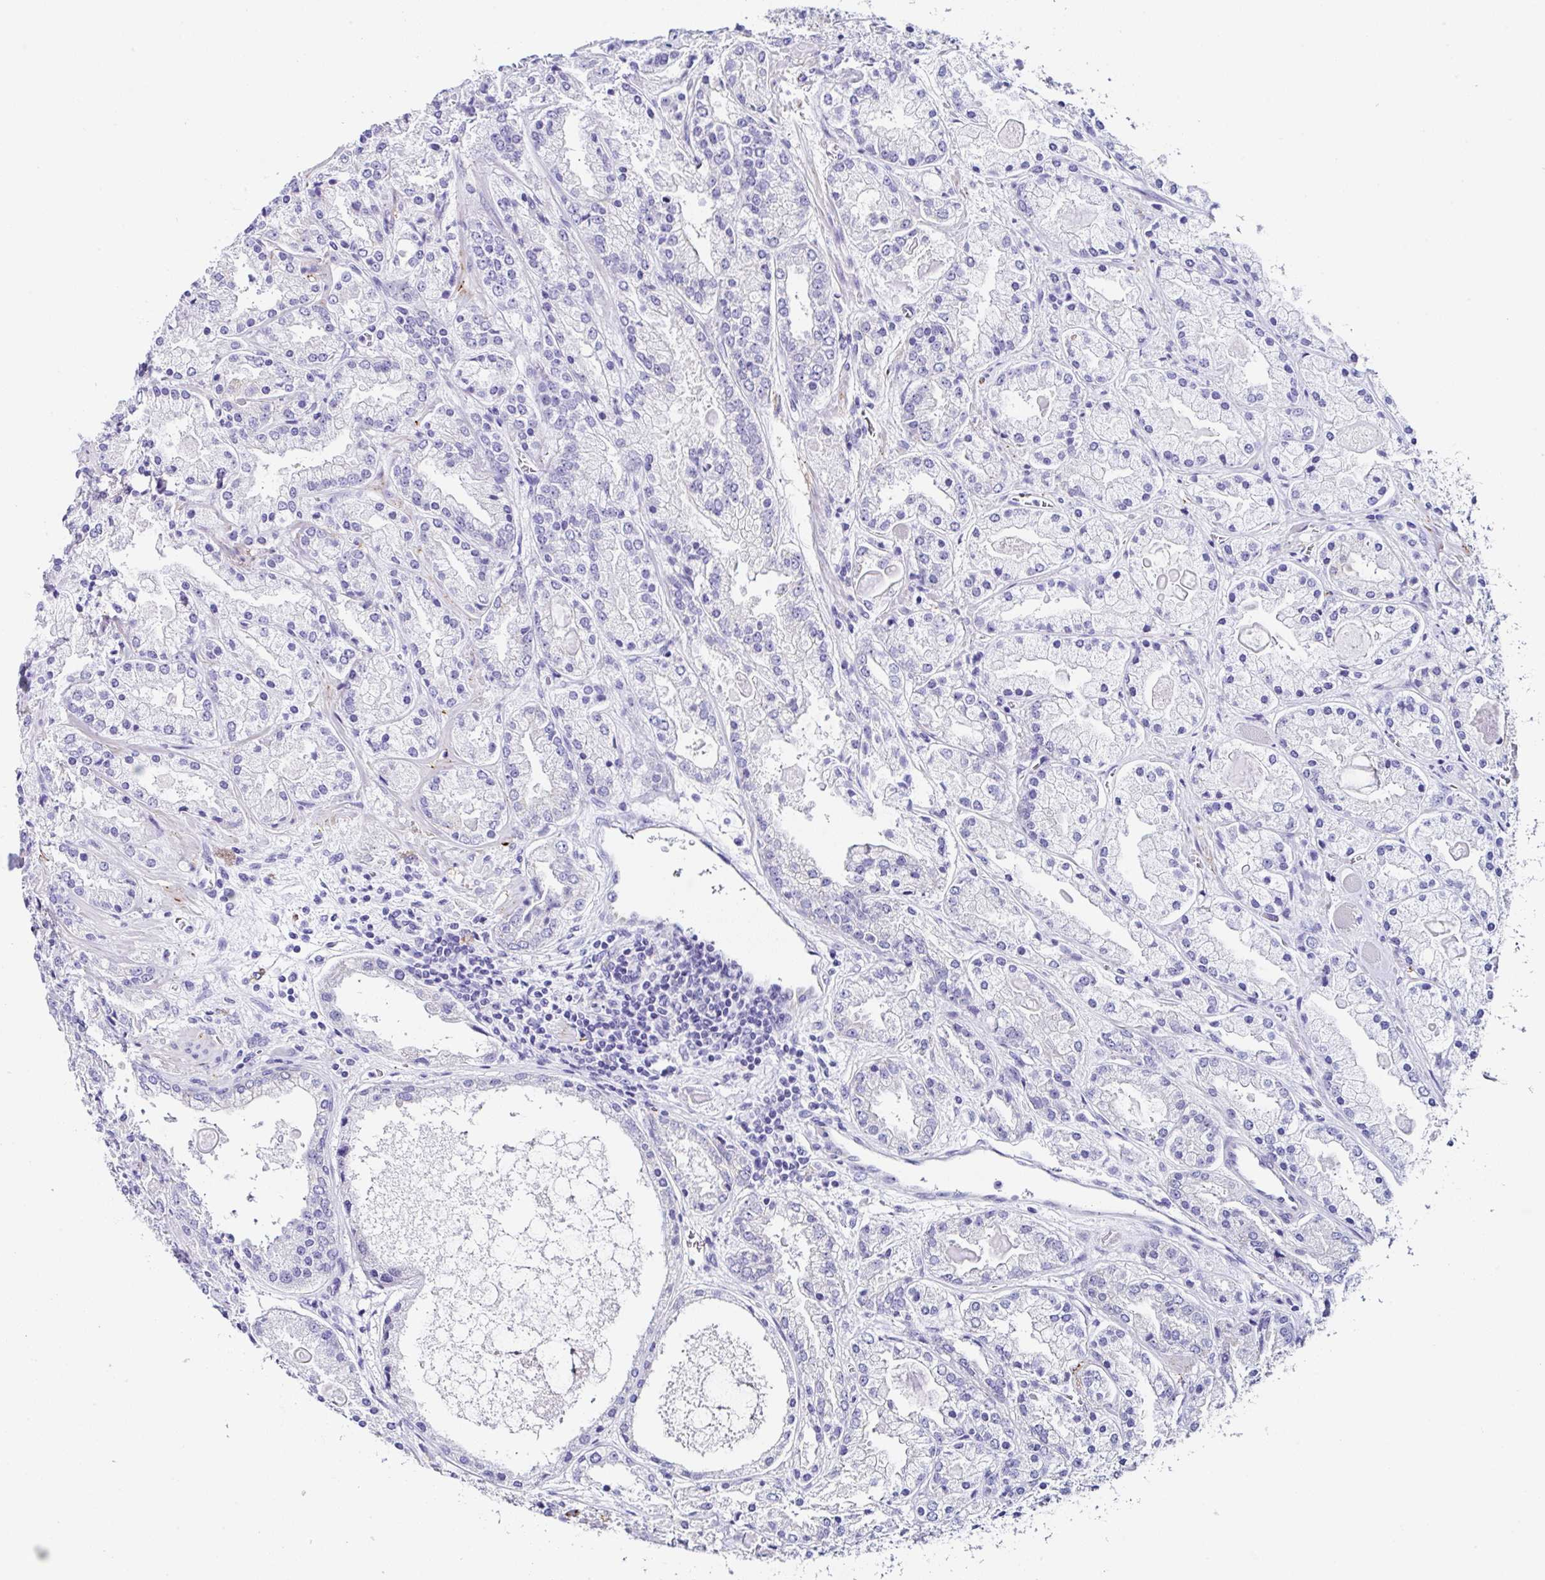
{"staining": {"intensity": "negative", "quantity": "none", "location": "none"}, "tissue": "prostate cancer", "cell_type": "Tumor cells", "image_type": "cancer", "snomed": [{"axis": "morphology", "description": "Adenocarcinoma, High grade"}, {"axis": "topography", "description": "Prostate"}], "caption": "Tumor cells show no significant protein positivity in adenocarcinoma (high-grade) (prostate). (Immunohistochemistry, brightfield microscopy, high magnification).", "gene": "TMPRSS11E", "patient": {"sex": "male", "age": 67}}